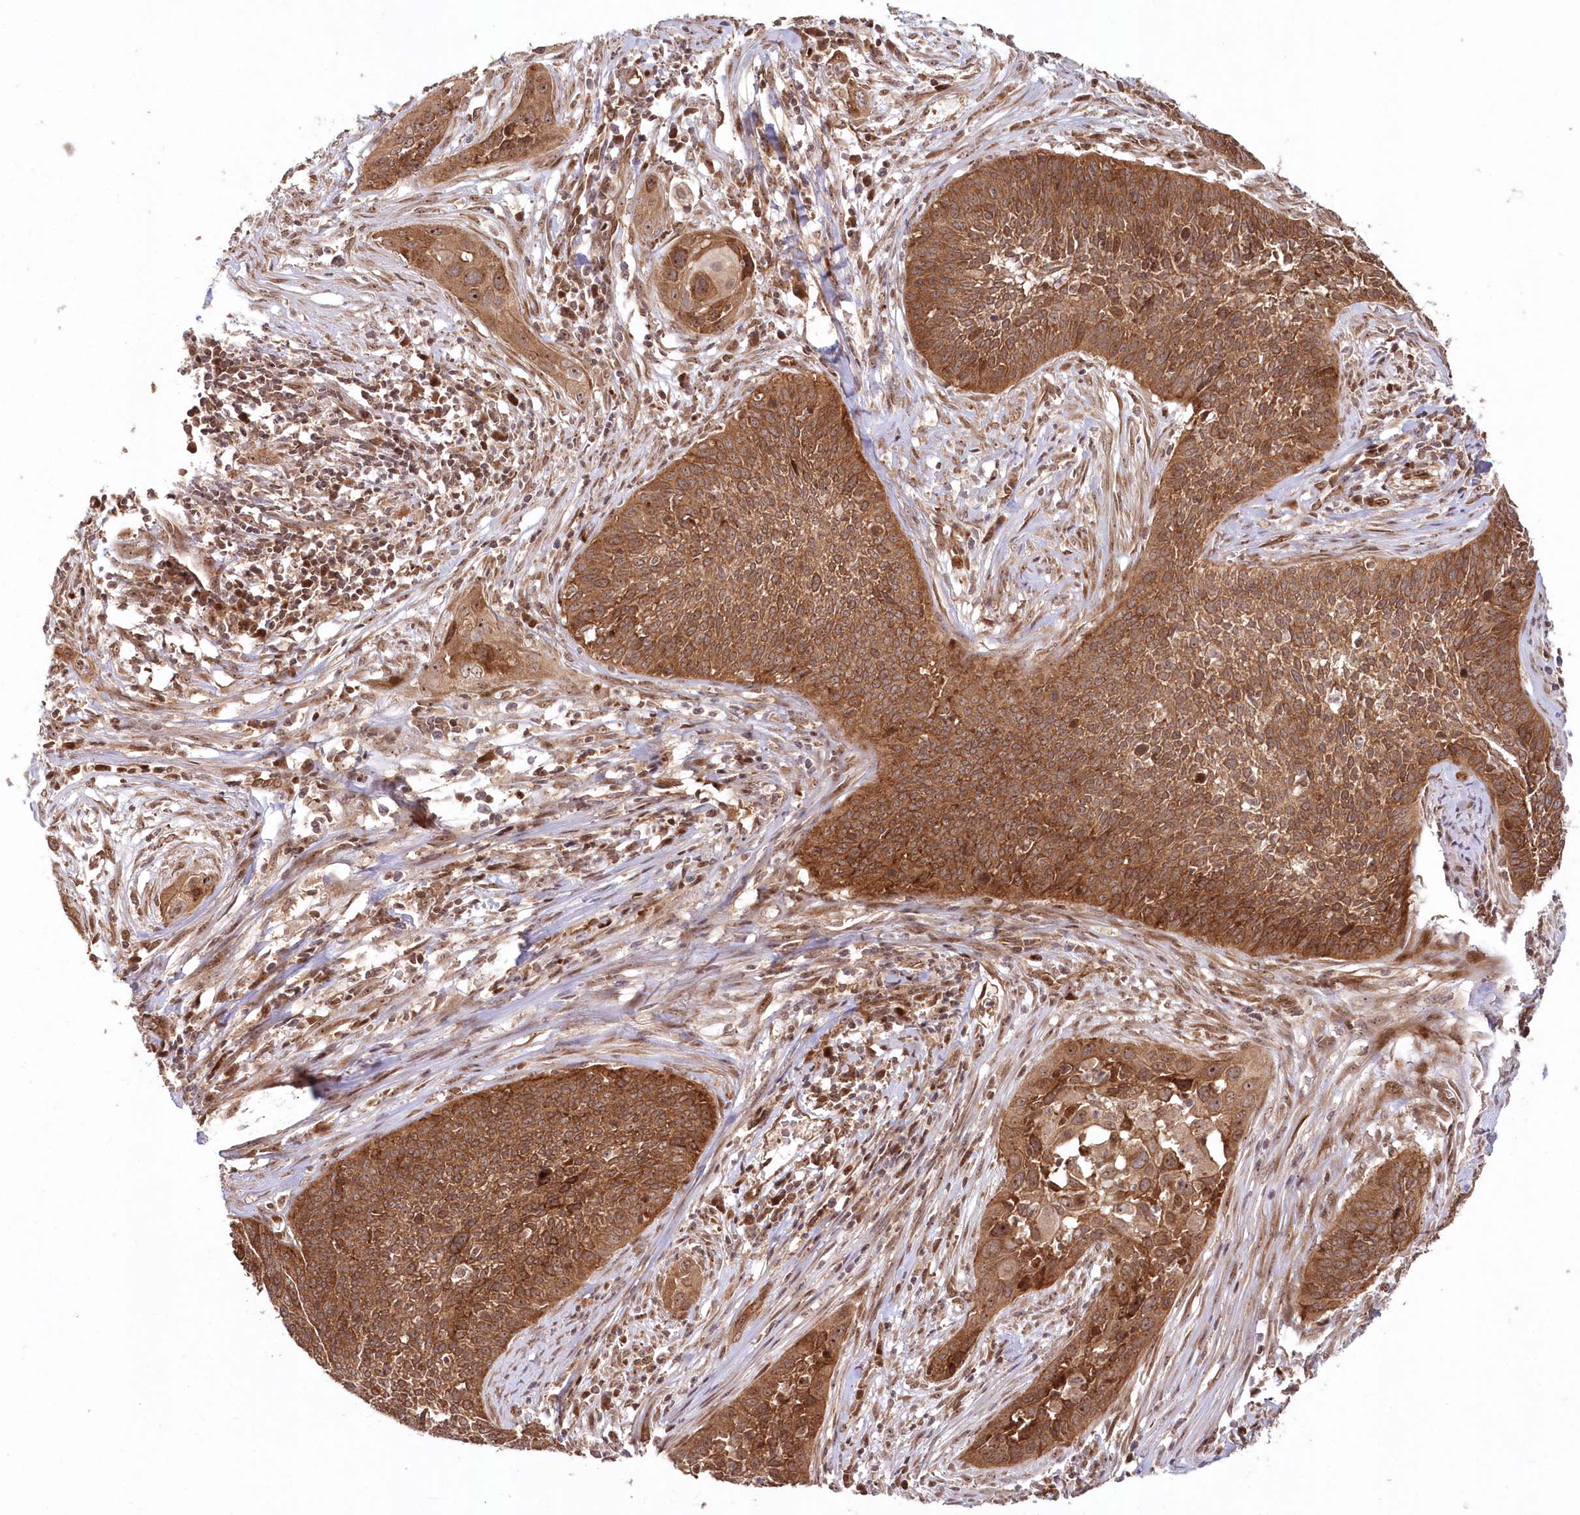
{"staining": {"intensity": "moderate", "quantity": ">75%", "location": "cytoplasmic/membranous"}, "tissue": "cervical cancer", "cell_type": "Tumor cells", "image_type": "cancer", "snomed": [{"axis": "morphology", "description": "Squamous cell carcinoma, NOS"}, {"axis": "topography", "description": "Cervix"}], "caption": "The histopathology image displays immunohistochemical staining of cervical cancer. There is moderate cytoplasmic/membranous positivity is present in about >75% of tumor cells. (Brightfield microscopy of DAB IHC at high magnification).", "gene": "SERINC1", "patient": {"sex": "female", "age": 34}}